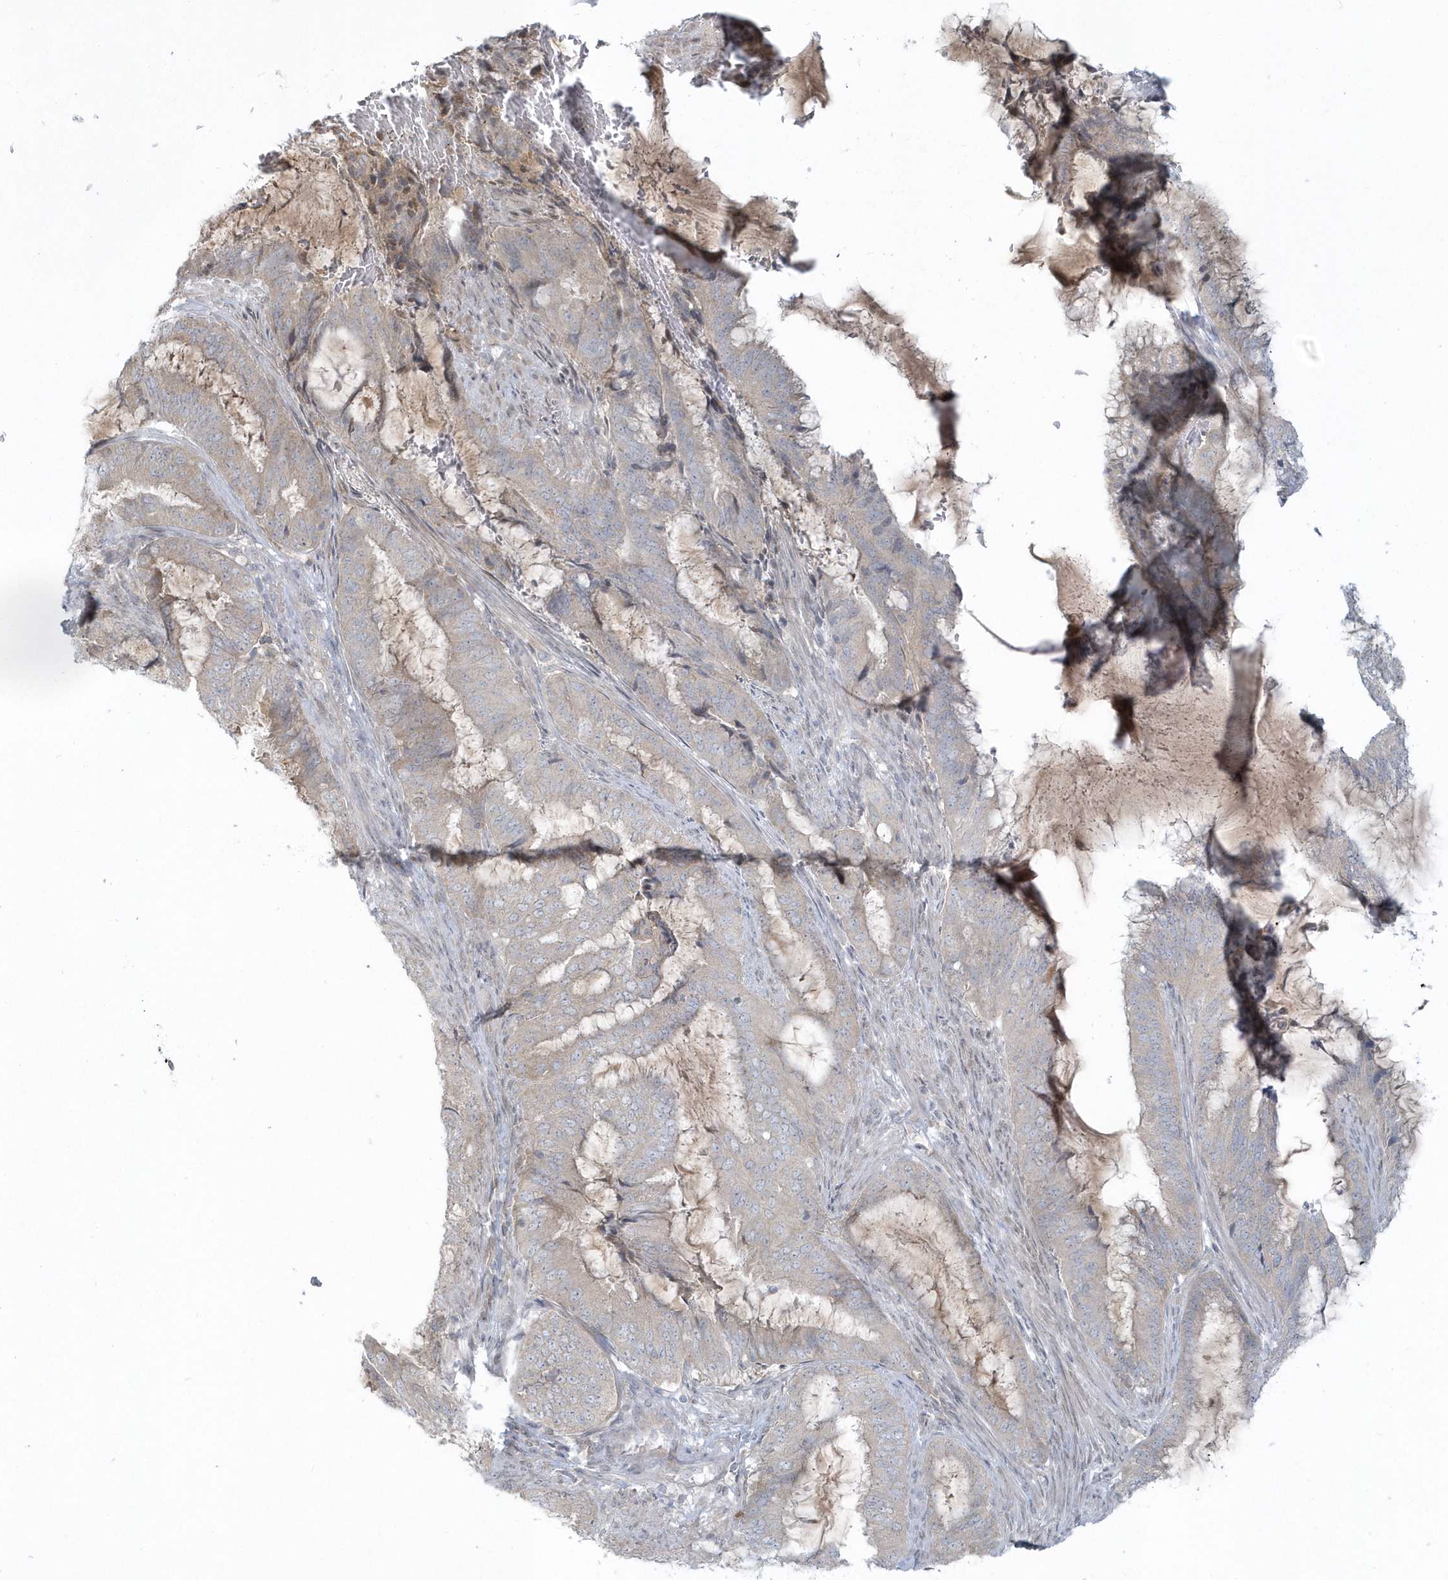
{"staining": {"intensity": "negative", "quantity": "none", "location": "none"}, "tissue": "endometrial cancer", "cell_type": "Tumor cells", "image_type": "cancer", "snomed": [{"axis": "morphology", "description": "Adenocarcinoma, NOS"}, {"axis": "topography", "description": "Endometrium"}], "caption": "Human endometrial adenocarcinoma stained for a protein using immunohistochemistry (IHC) demonstrates no staining in tumor cells.", "gene": "BLTP3A", "patient": {"sex": "female", "age": 51}}